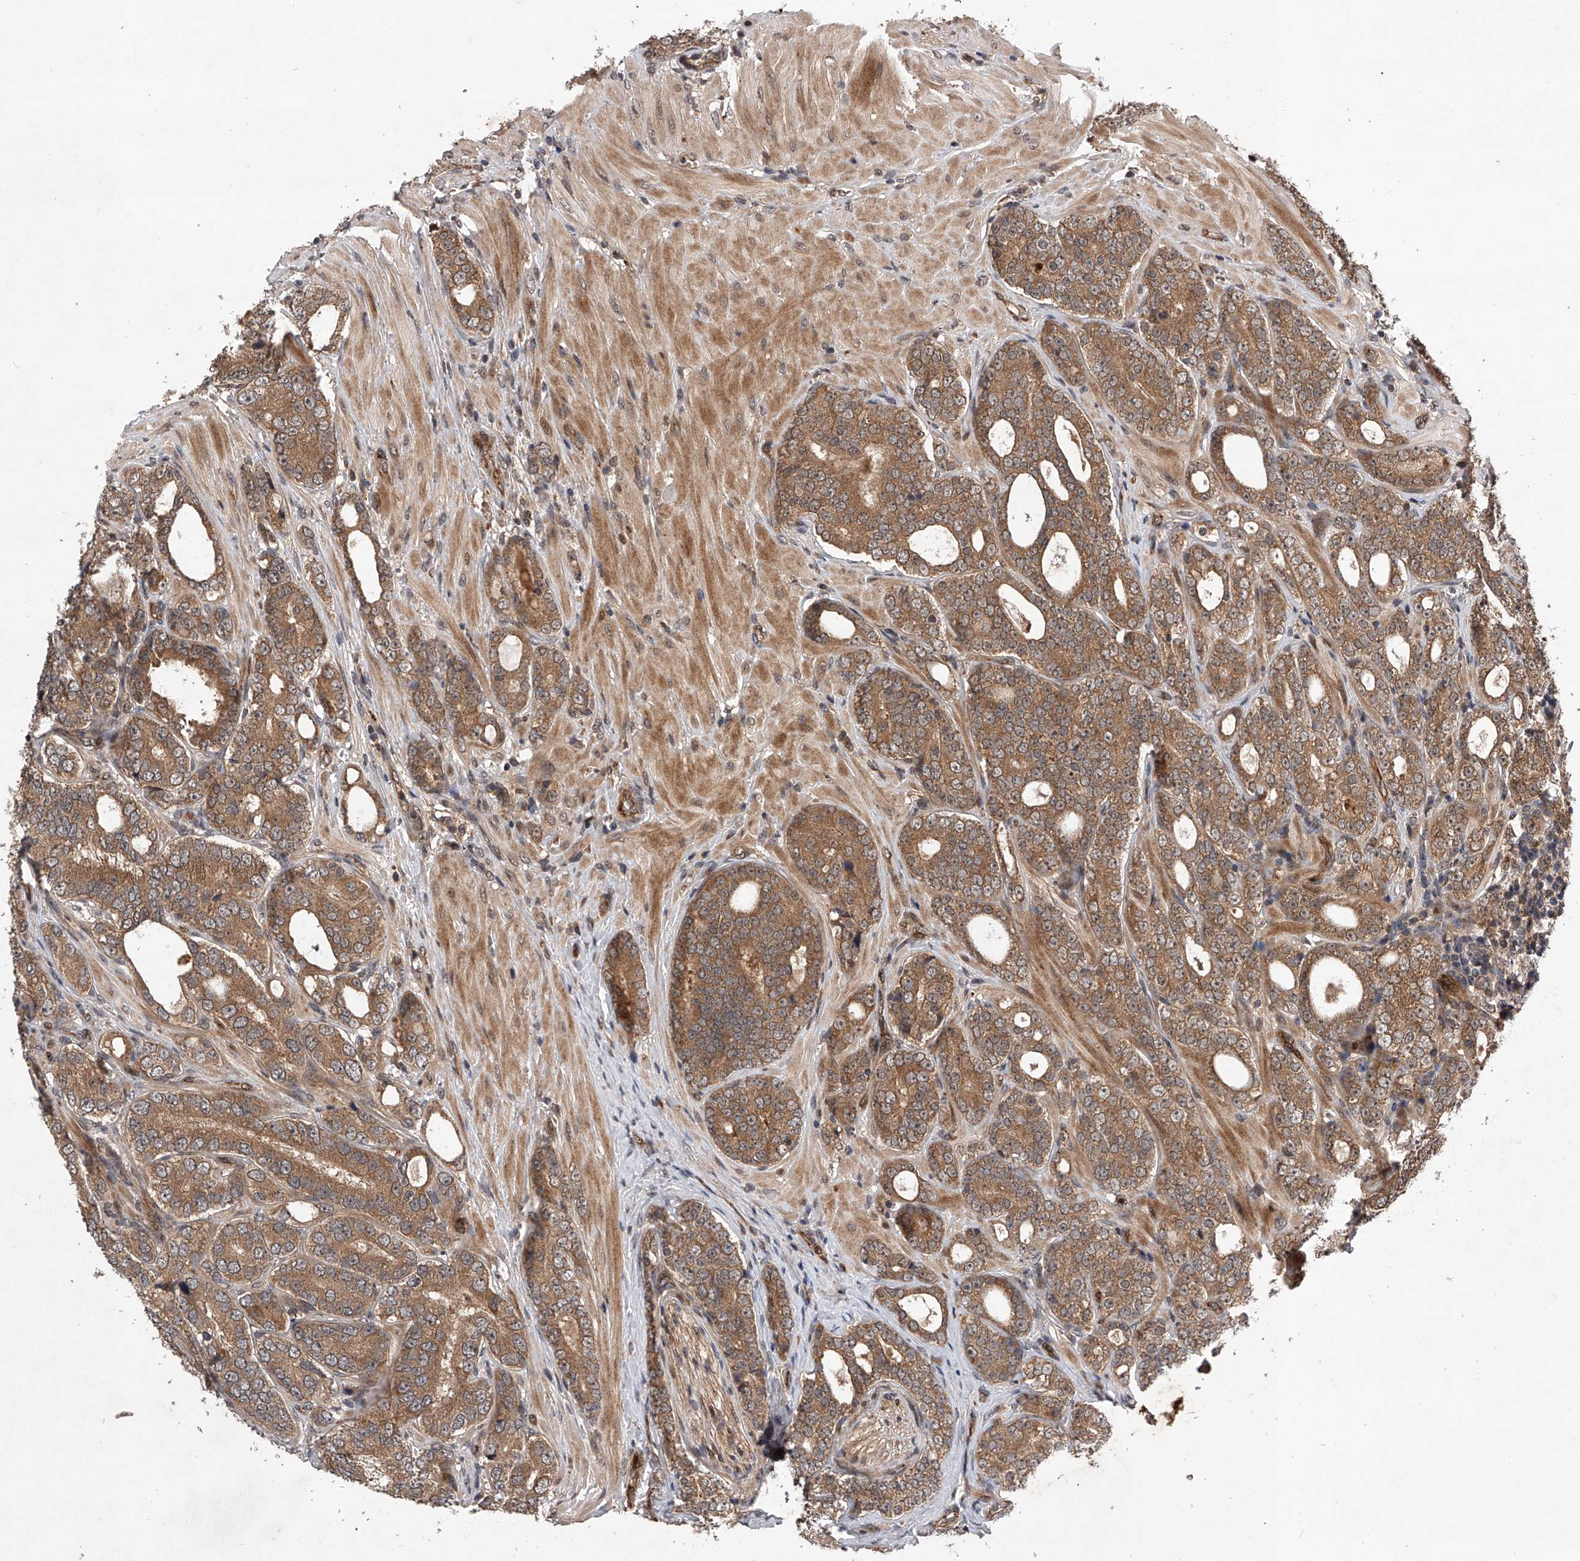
{"staining": {"intensity": "moderate", "quantity": ">75%", "location": "cytoplasmic/membranous"}, "tissue": "prostate cancer", "cell_type": "Tumor cells", "image_type": "cancer", "snomed": [{"axis": "morphology", "description": "Adenocarcinoma, High grade"}, {"axis": "topography", "description": "Prostate"}], "caption": "Prostate adenocarcinoma (high-grade) stained for a protein (brown) demonstrates moderate cytoplasmic/membranous positive staining in approximately >75% of tumor cells.", "gene": "MAP3K11", "patient": {"sex": "male", "age": 56}}